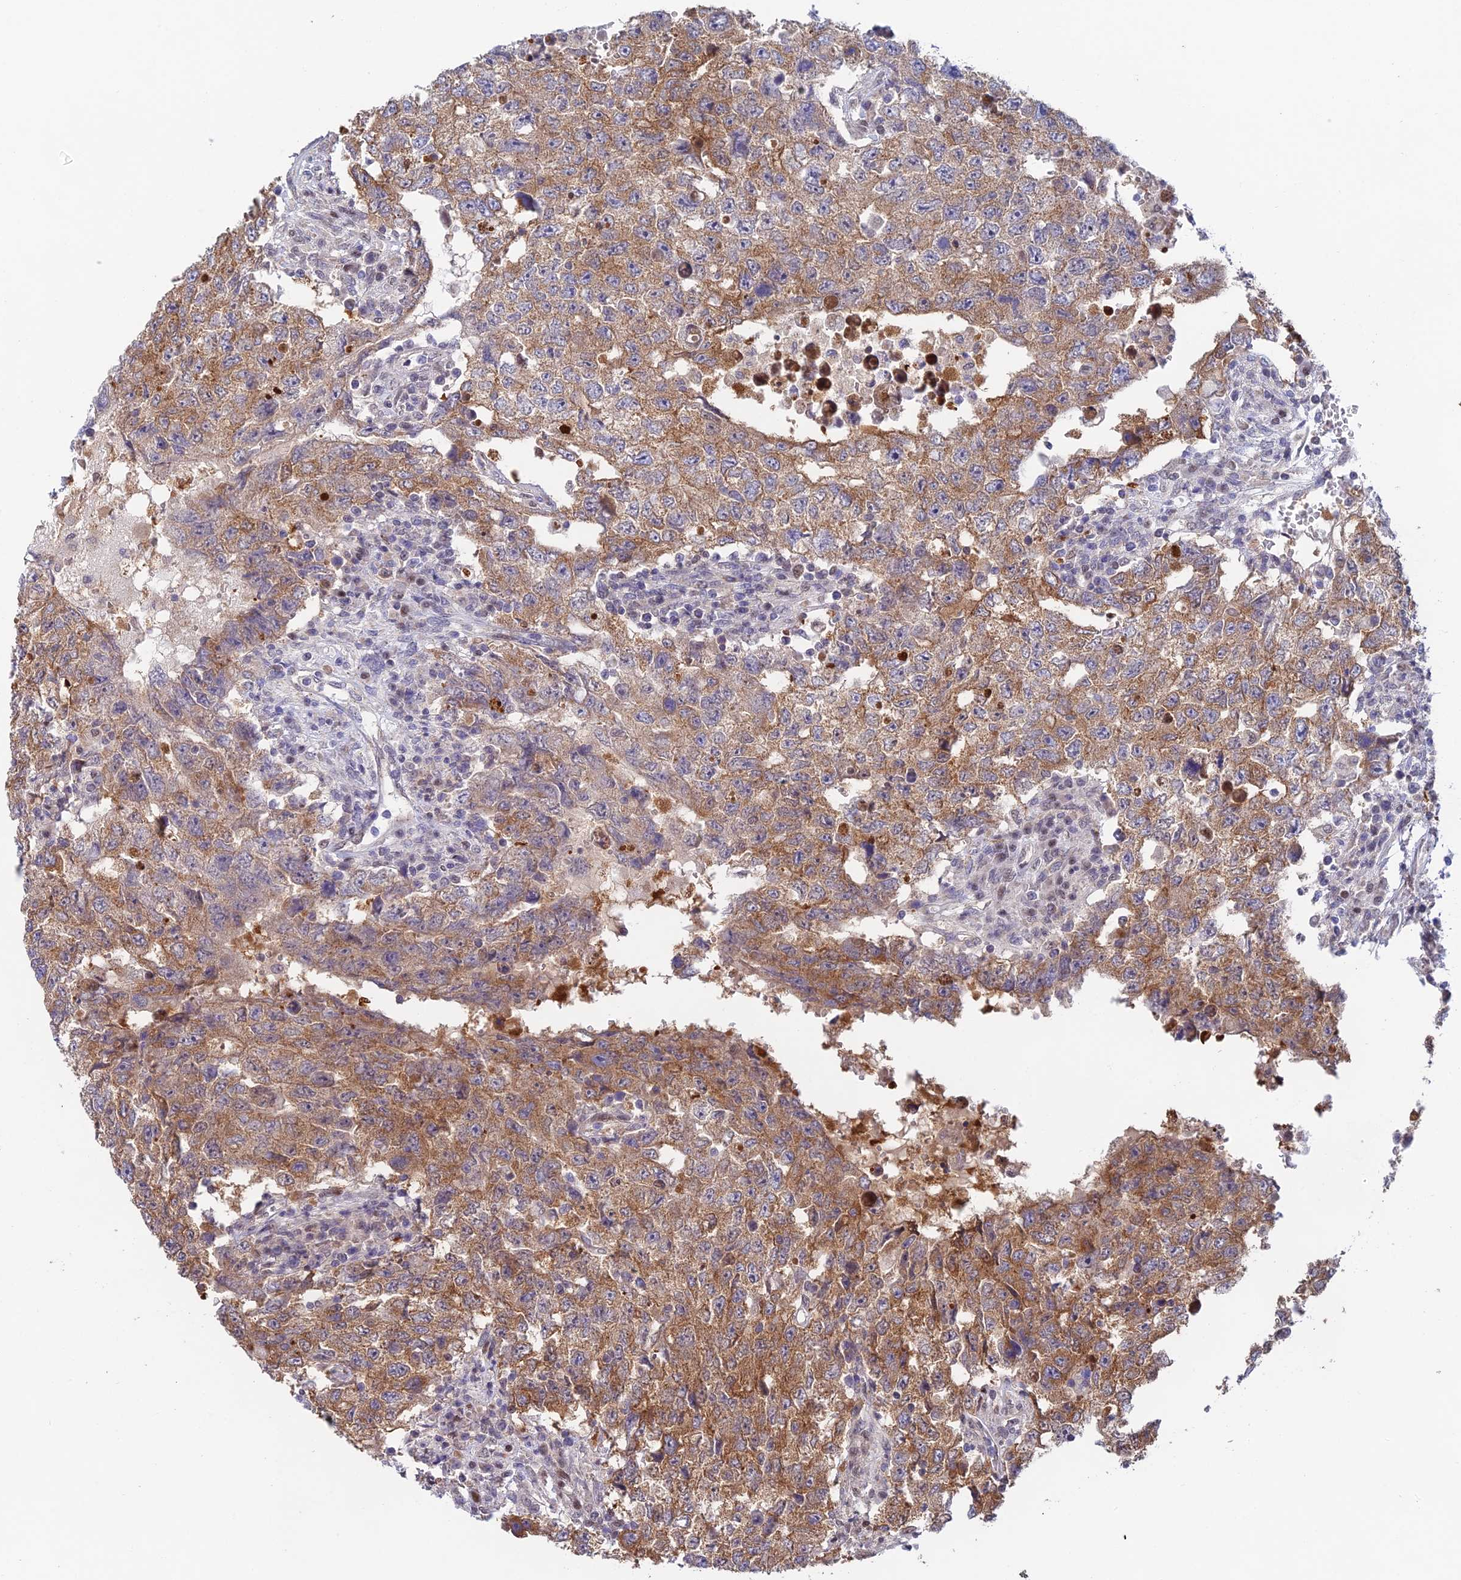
{"staining": {"intensity": "moderate", "quantity": ">75%", "location": "cytoplasmic/membranous"}, "tissue": "testis cancer", "cell_type": "Tumor cells", "image_type": "cancer", "snomed": [{"axis": "morphology", "description": "Carcinoma, Embryonal, NOS"}, {"axis": "topography", "description": "Testis"}], "caption": "A high-resolution image shows immunohistochemistry staining of testis cancer (embryonal carcinoma), which reveals moderate cytoplasmic/membranous expression in approximately >75% of tumor cells.", "gene": "MRPL17", "patient": {"sex": "male", "age": 26}}